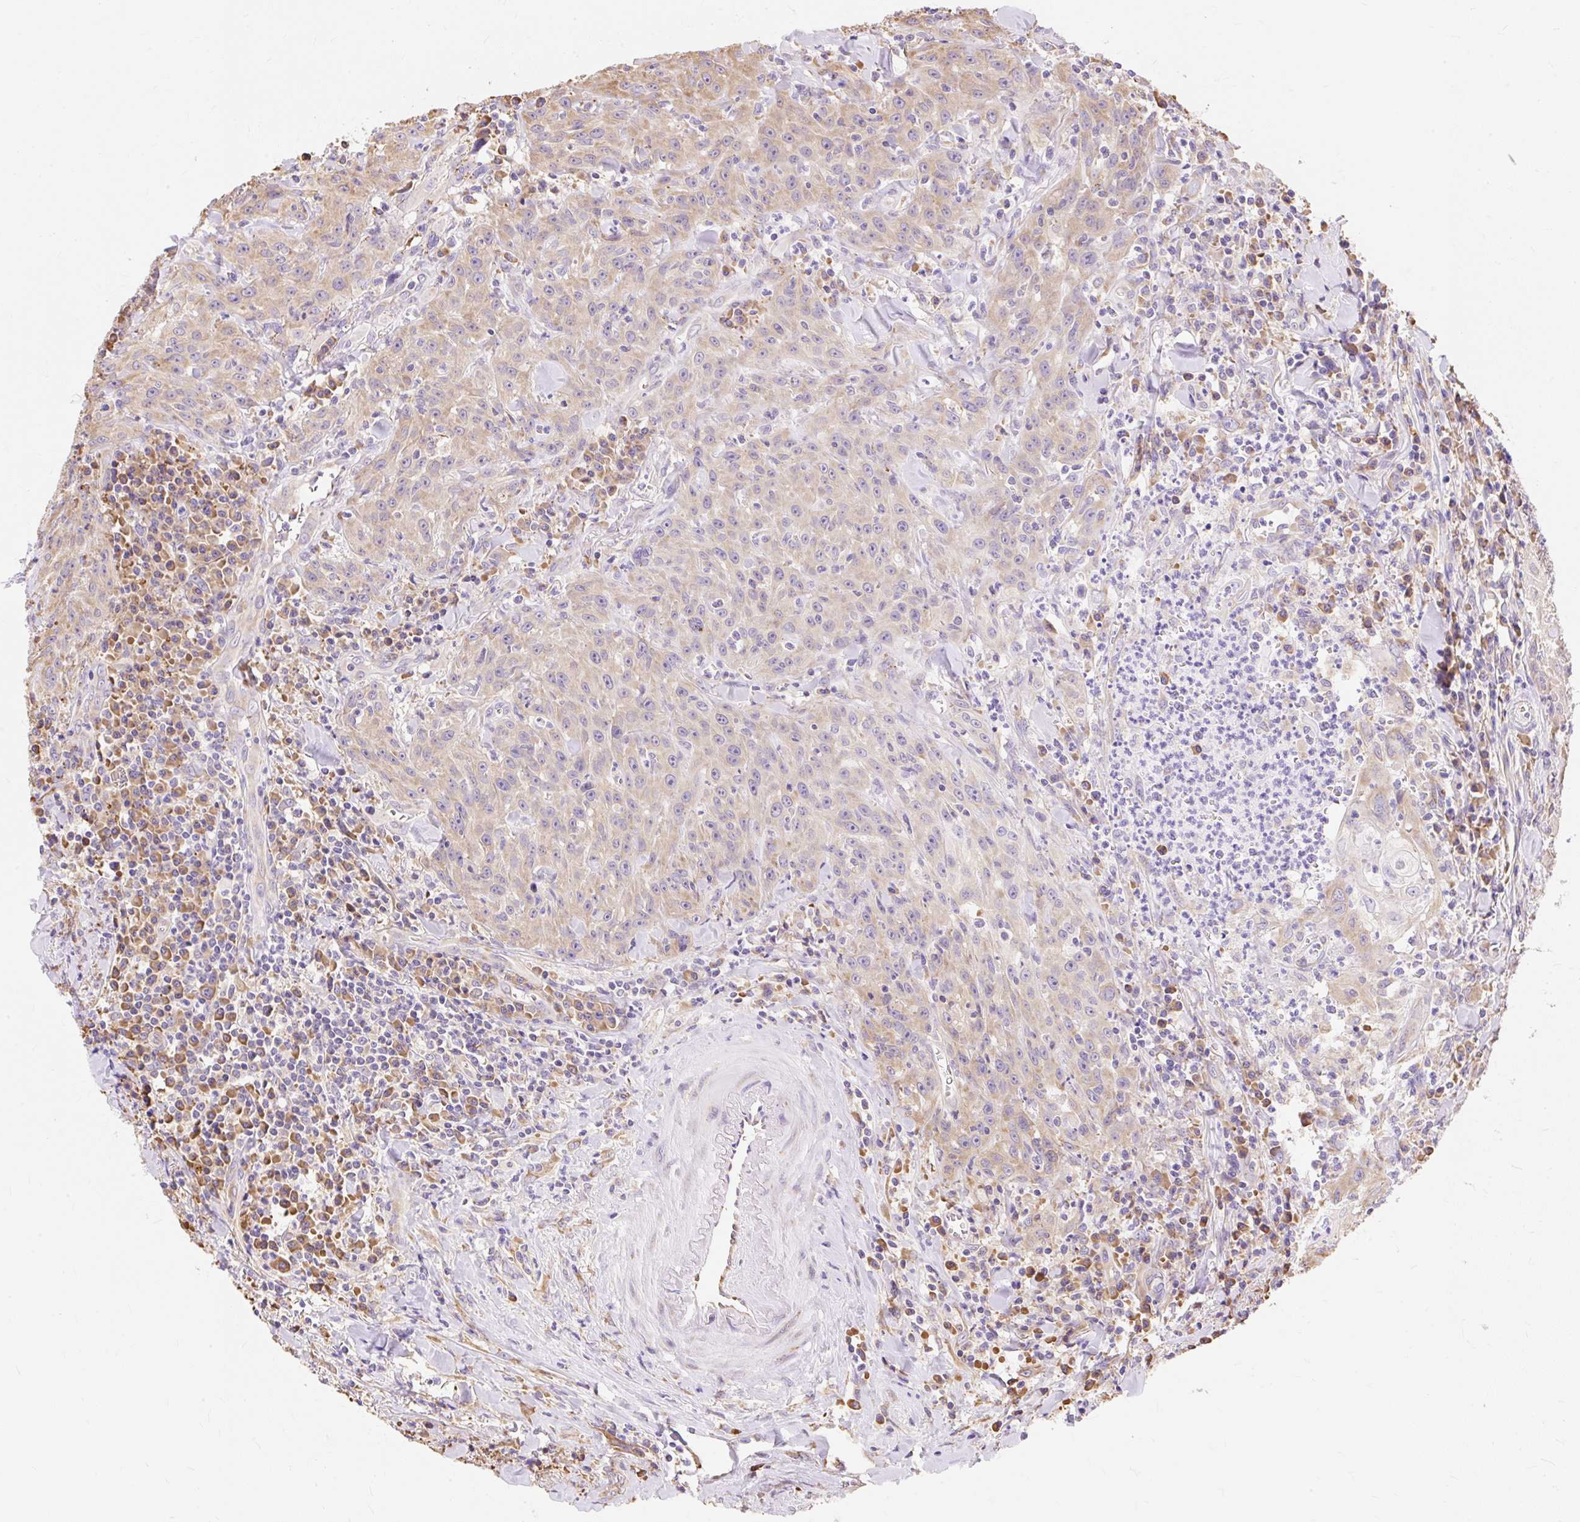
{"staining": {"intensity": "moderate", "quantity": "25%-75%", "location": "cytoplasmic/membranous"}, "tissue": "head and neck cancer", "cell_type": "Tumor cells", "image_type": "cancer", "snomed": [{"axis": "morphology", "description": "Normal tissue, NOS"}, {"axis": "morphology", "description": "Squamous cell carcinoma, NOS"}, {"axis": "topography", "description": "Oral tissue"}, {"axis": "topography", "description": "Head-Neck"}], "caption": "Moderate cytoplasmic/membranous protein positivity is appreciated in about 25%-75% of tumor cells in head and neck cancer. The protein of interest is stained brown, and the nuclei are stained in blue (DAB (3,3'-diaminobenzidine) IHC with brightfield microscopy, high magnification).", "gene": "RPS17", "patient": {"sex": "female", "age": 70}}